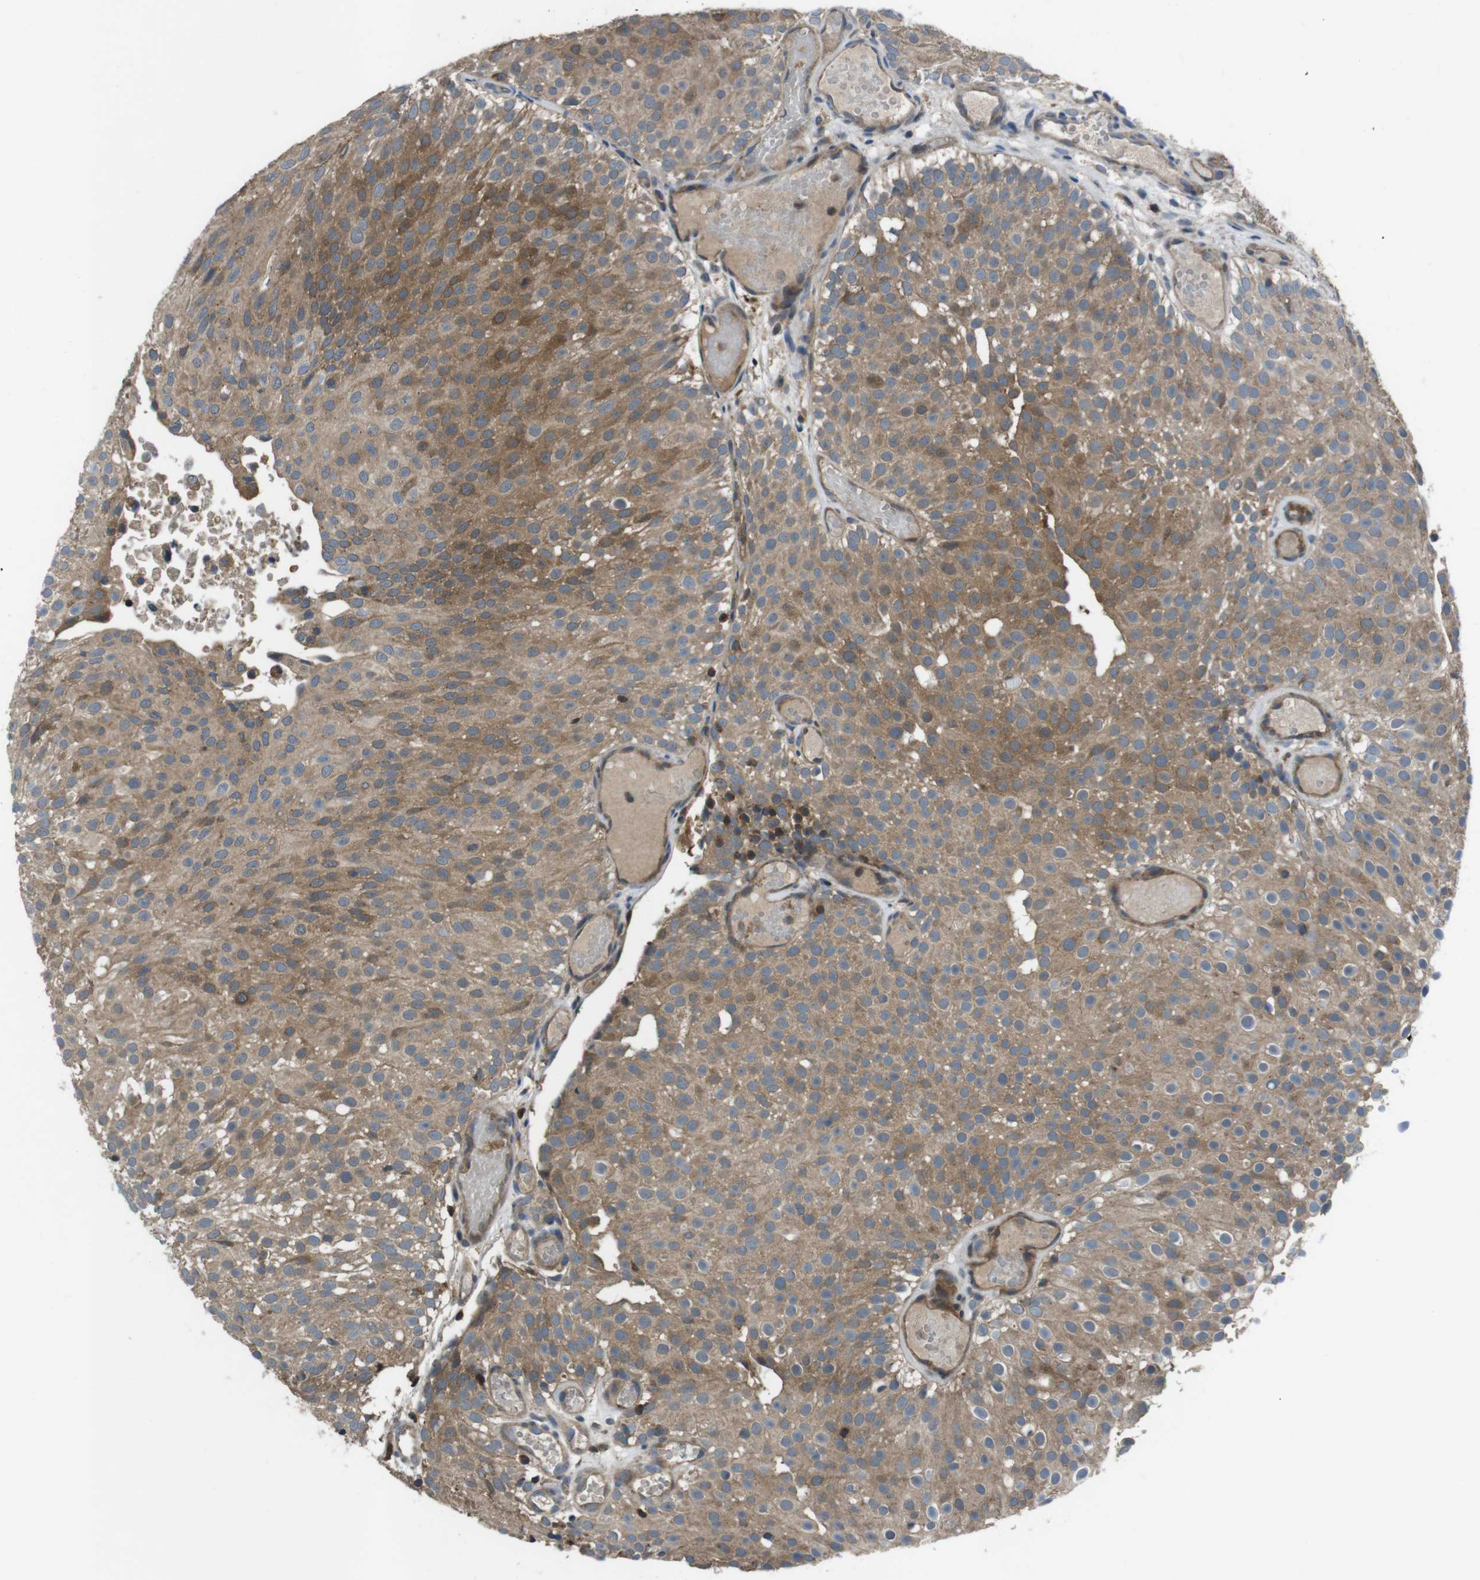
{"staining": {"intensity": "moderate", "quantity": ">75%", "location": "cytoplasmic/membranous"}, "tissue": "urothelial cancer", "cell_type": "Tumor cells", "image_type": "cancer", "snomed": [{"axis": "morphology", "description": "Urothelial carcinoma, Low grade"}, {"axis": "topography", "description": "Urinary bladder"}], "caption": "Immunohistochemistry micrograph of neoplastic tissue: human urothelial carcinoma (low-grade) stained using immunohistochemistry shows medium levels of moderate protein expression localized specifically in the cytoplasmic/membranous of tumor cells, appearing as a cytoplasmic/membranous brown color.", "gene": "SLC22A23", "patient": {"sex": "male", "age": 78}}